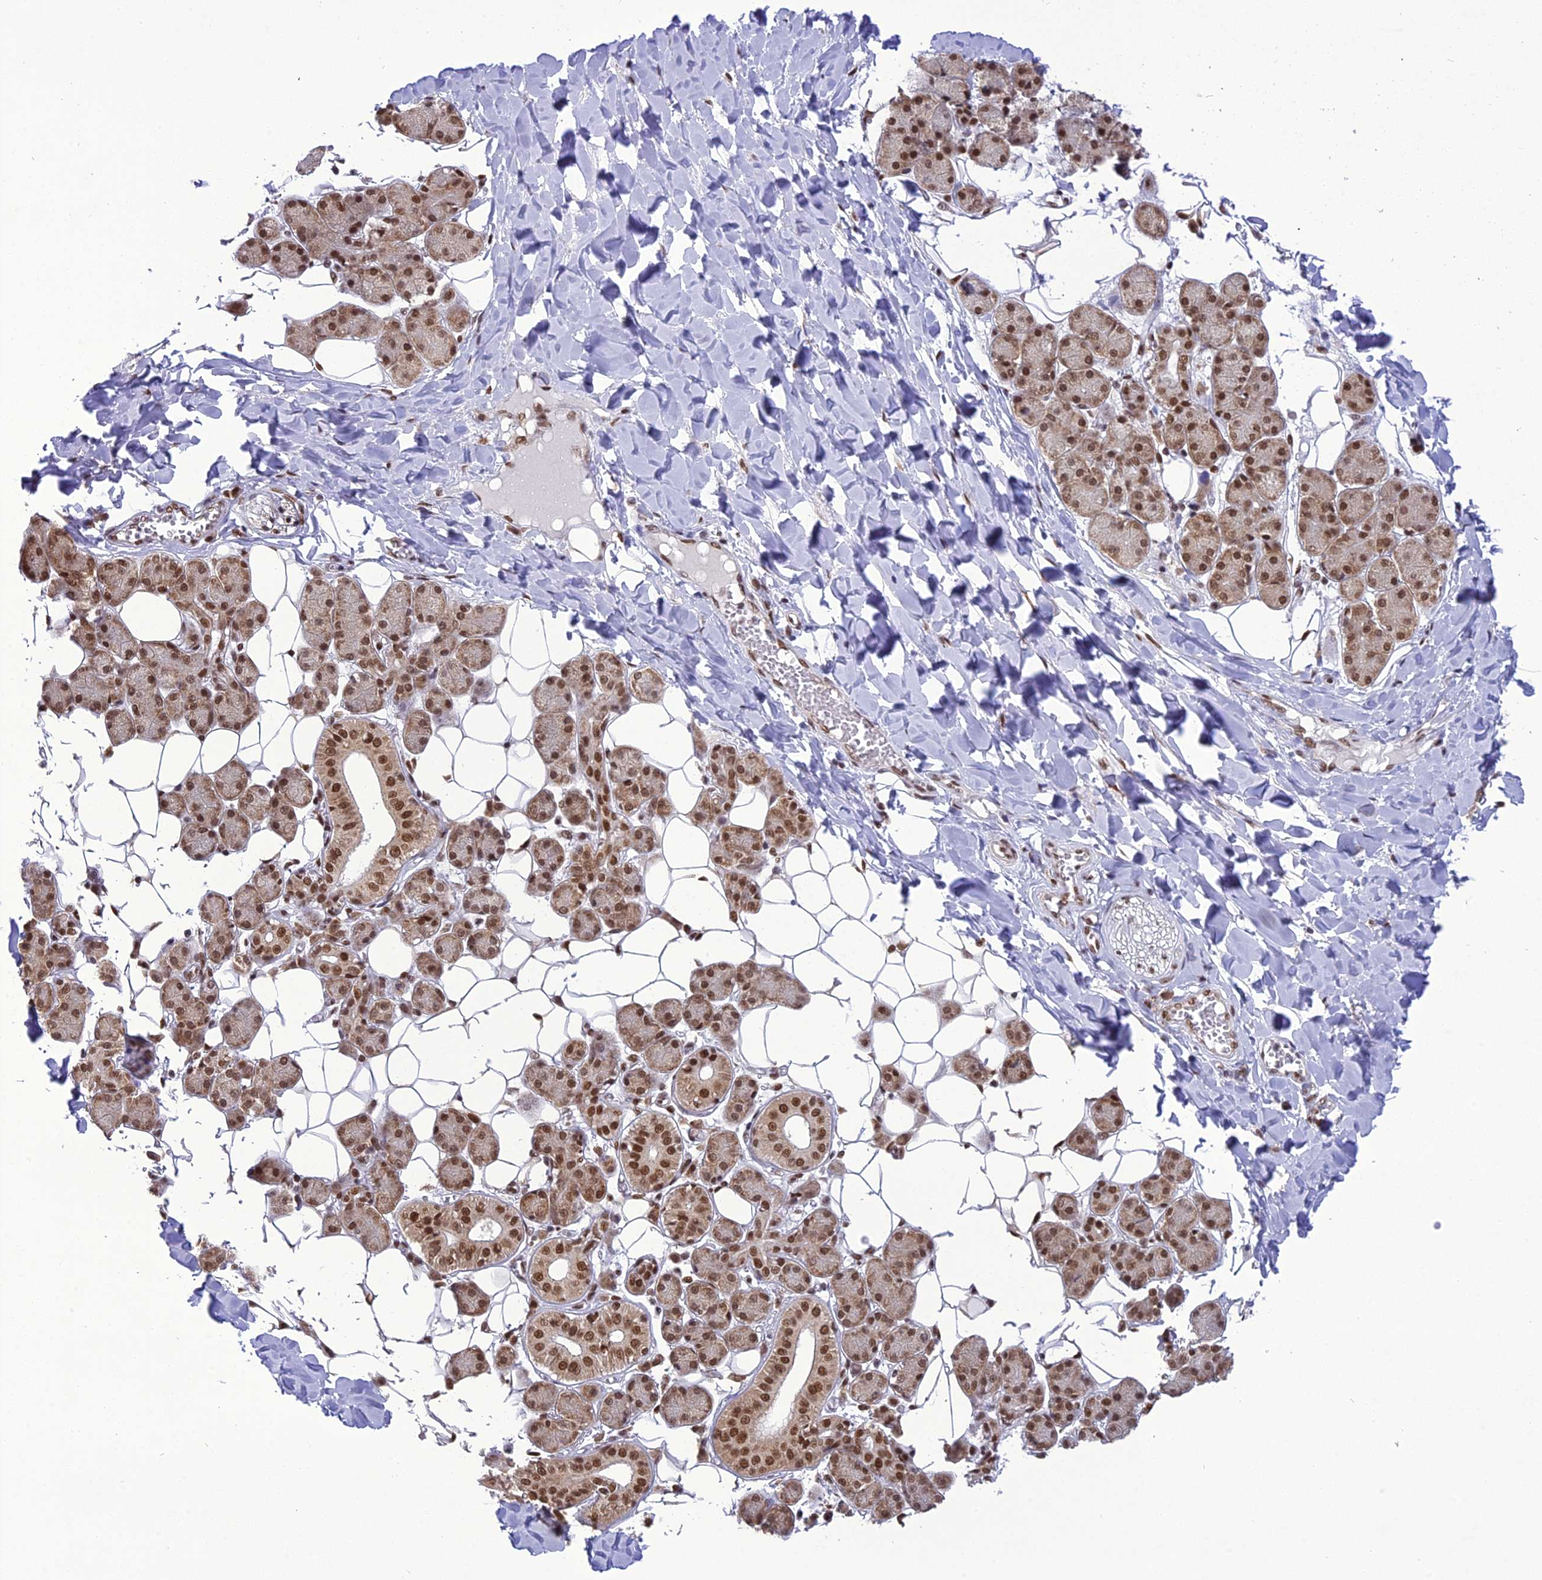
{"staining": {"intensity": "strong", "quantity": ">75%", "location": "cytoplasmic/membranous,nuclear"}, "tissue": "salivary gland", "cell_type": "Glandular cells", "image_type": "normal", "snomed": [{"axis": "morphology", "description": "Normal tissue, NOS"}, {"axis": "topography", "description": "Salivary gland"}], "caption": "Immunohistochemical staining of unremarkable human salivary gland demonstrates >75% levels of strong cytoplasmic/membranous,nuclear protein staining in about >75% of glandular cells. (DAB = brown stain, brightfield microscopy at high magnification).", "gene": "DDX1", "patient": {"sex": "female", "age": 33}}